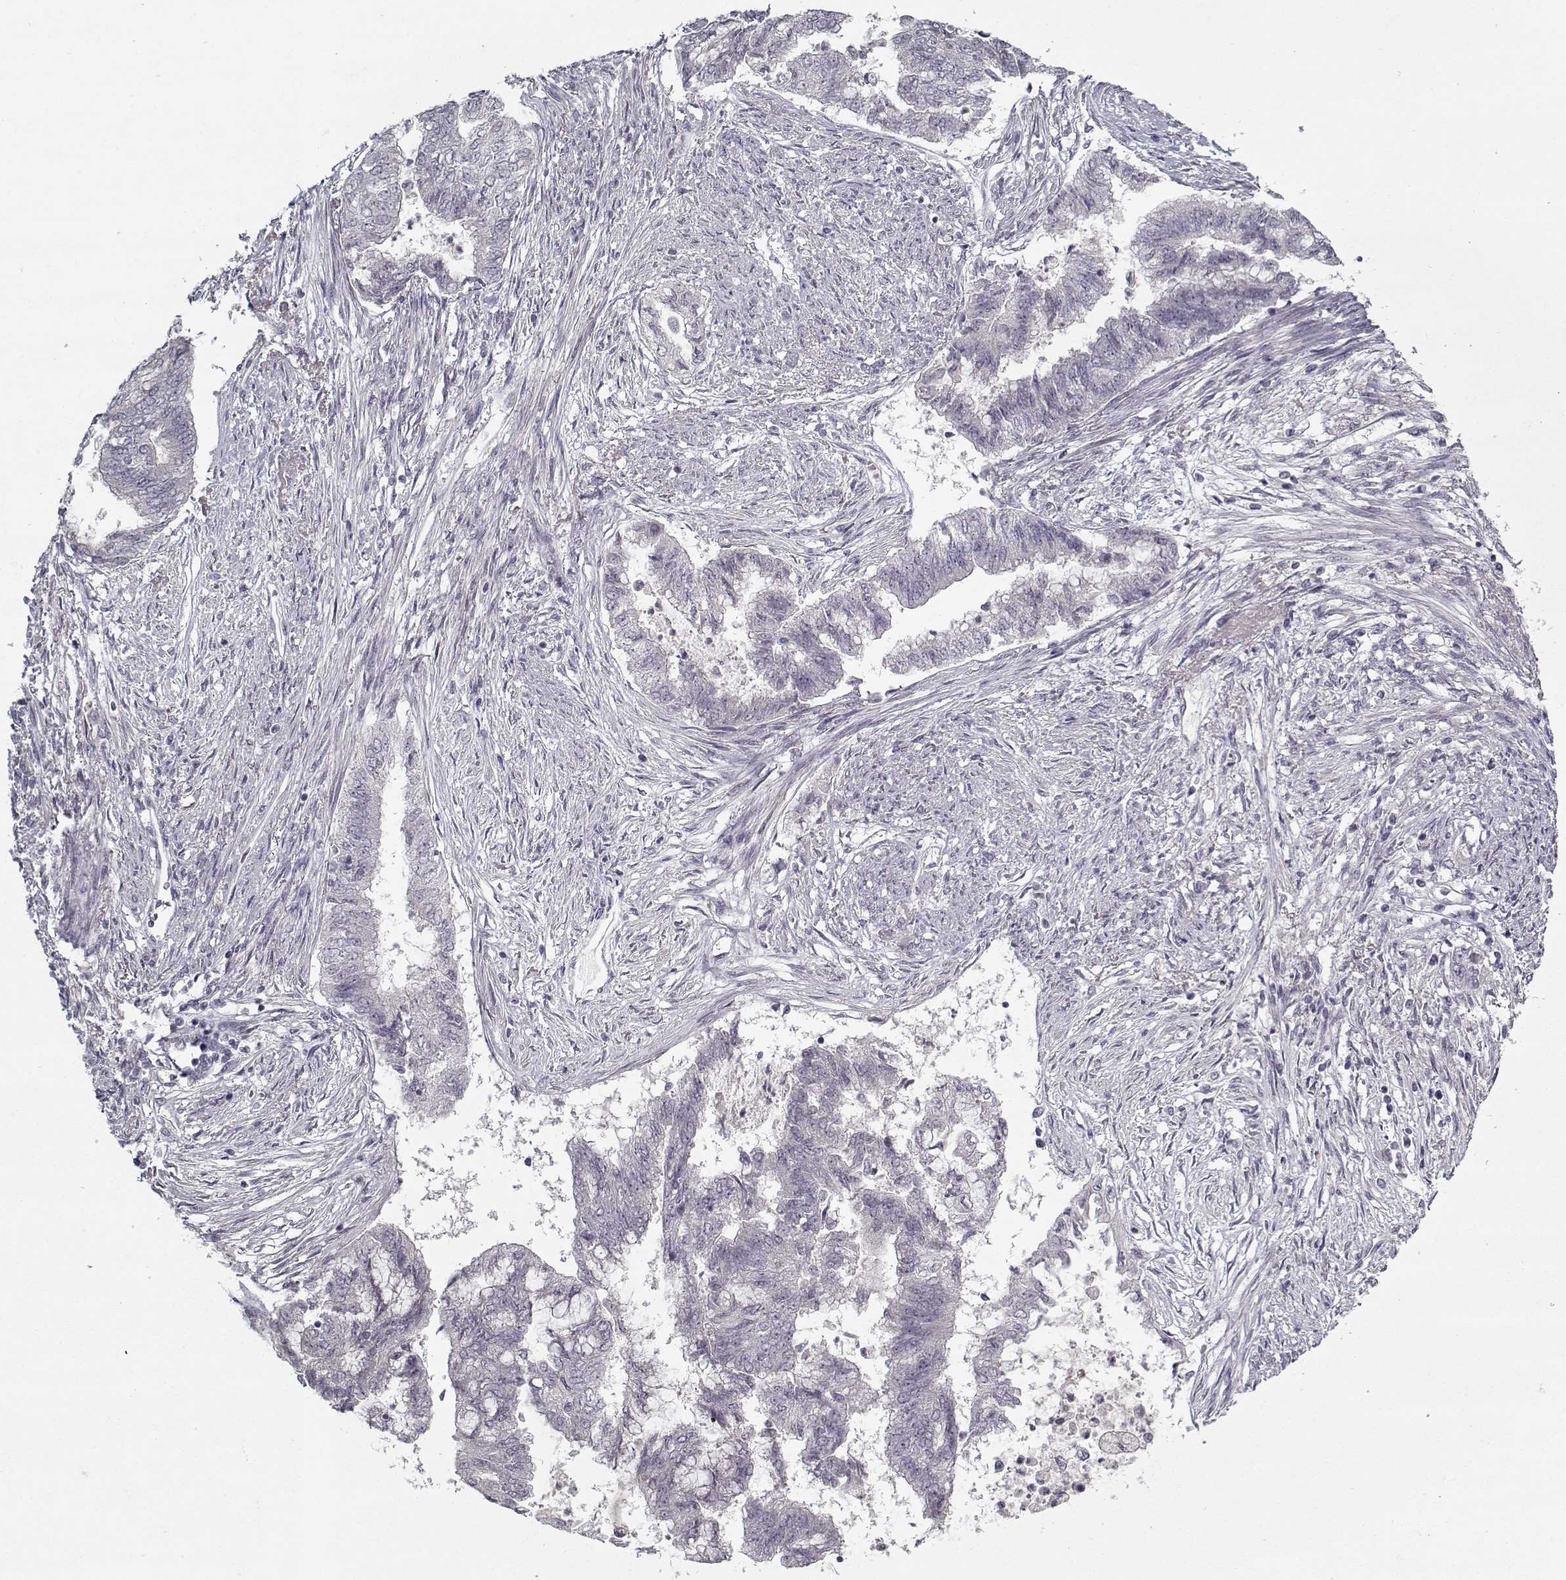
{"staining": {"intensity": "negative", "quantity": "none", "location": "none"}, "tissue": "endometrial cancer", "cell_type": "Tumor cells", "image_type": "cancer", "snomed": [{"axis": "morphology", "description": "Adenocarcinoma, NOS"}, {"axis": "topography", "description": "Endometrium"}], "caption": "Immunohistochemistry (IHC) photomicrograph of human endometrial cancer stained for a protein (brown), which reveals no expression in tumor cells.", "gene": "LAMA2", "patient": {"sex": "female", "age": 65}}